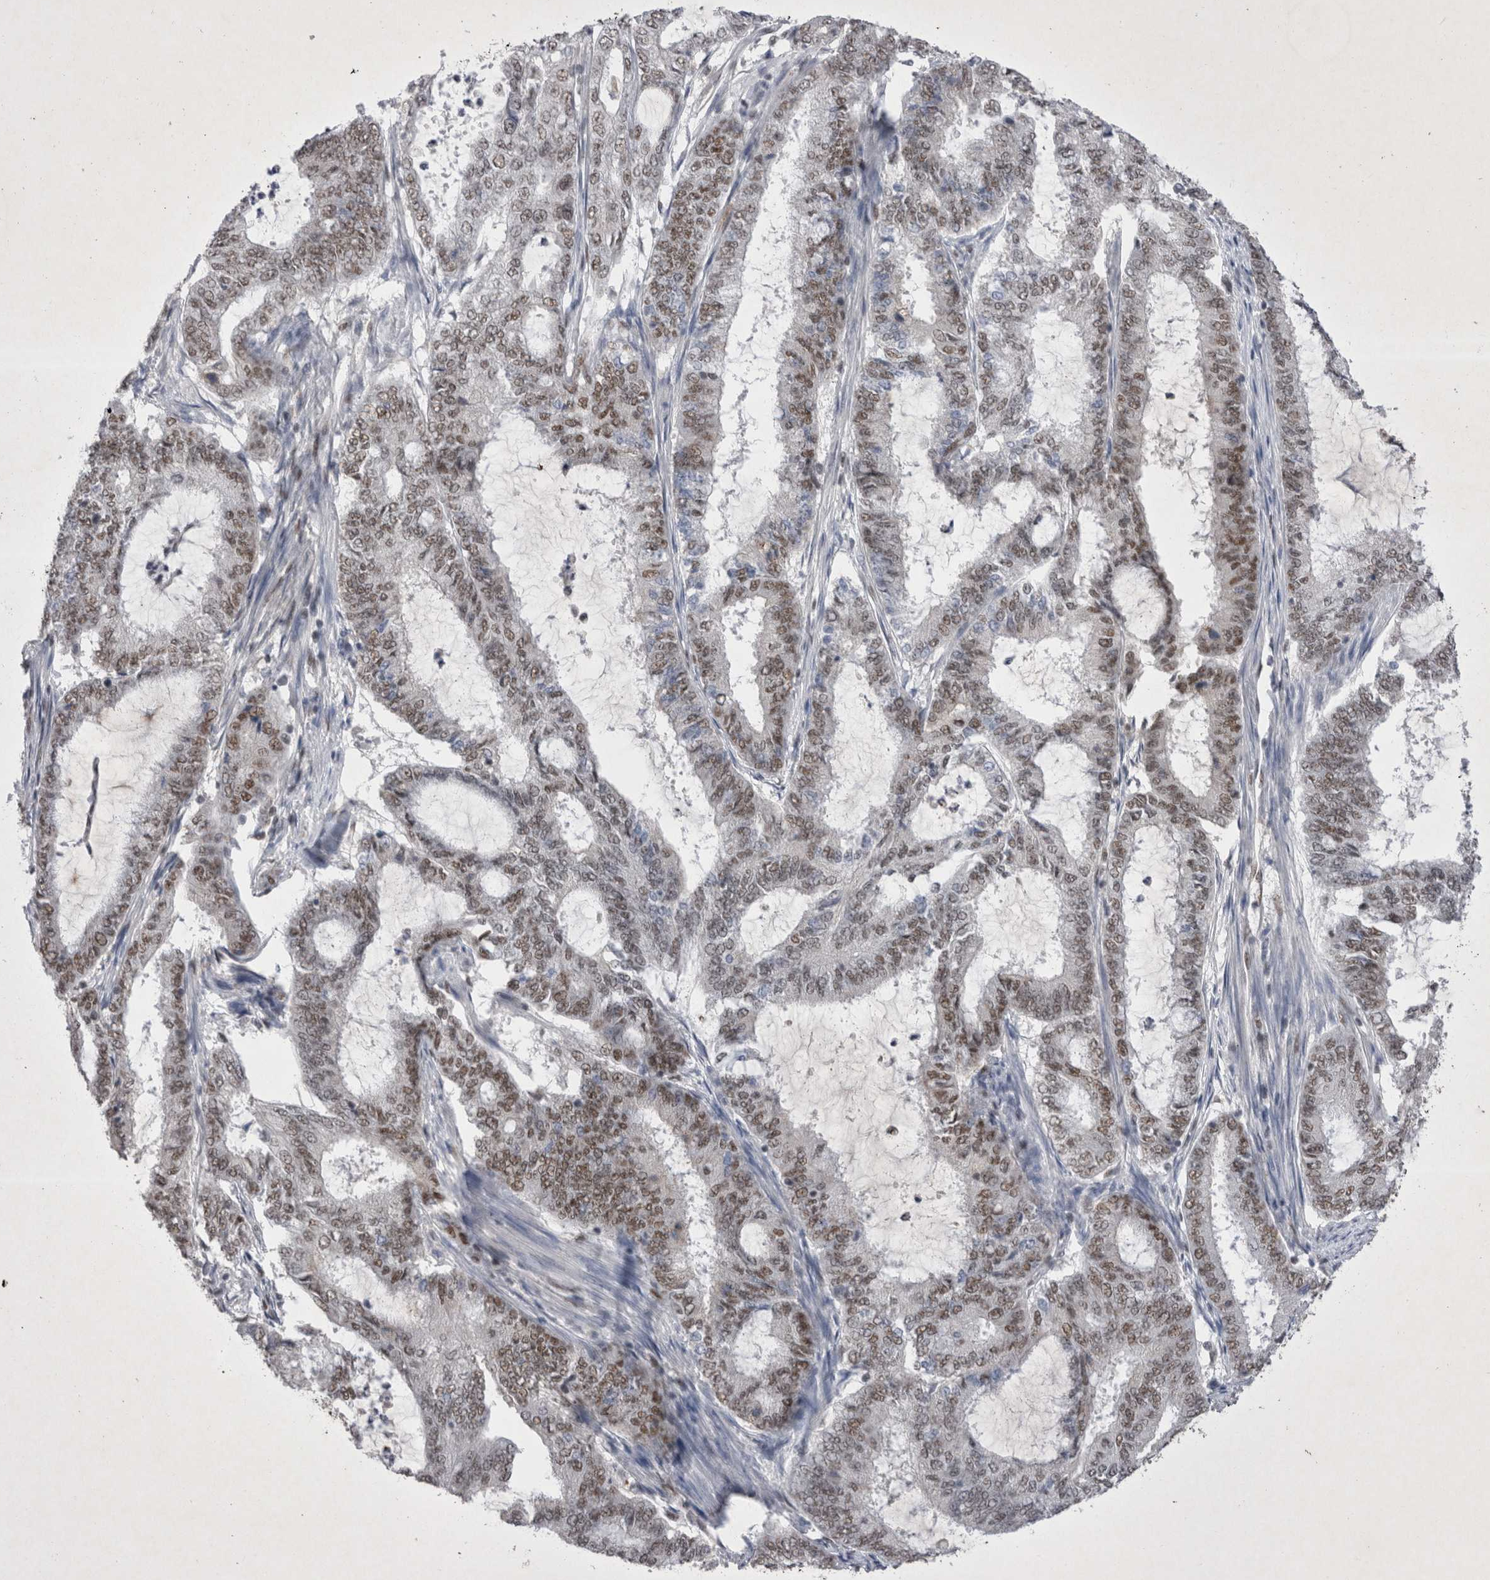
{"staining": {"intensity": "weak", "quantity": ">75%", "location": "nuclear"}, "tissue": "endometrial cancer", "cell_type": "Tumor cells", "image_type": "cancer", "snomed": [{"axis": "morphology", "description": "Adenocarcinoma, NOS"}, {"axis": "topography", "description": "Endometrium"}], "caption": "Tumor cells display low levels of weak nuclear expression in about >75% of cells in endometrial cancer.", "gene": "RBM6", "patient": {"sex": "female", "age": 51}}